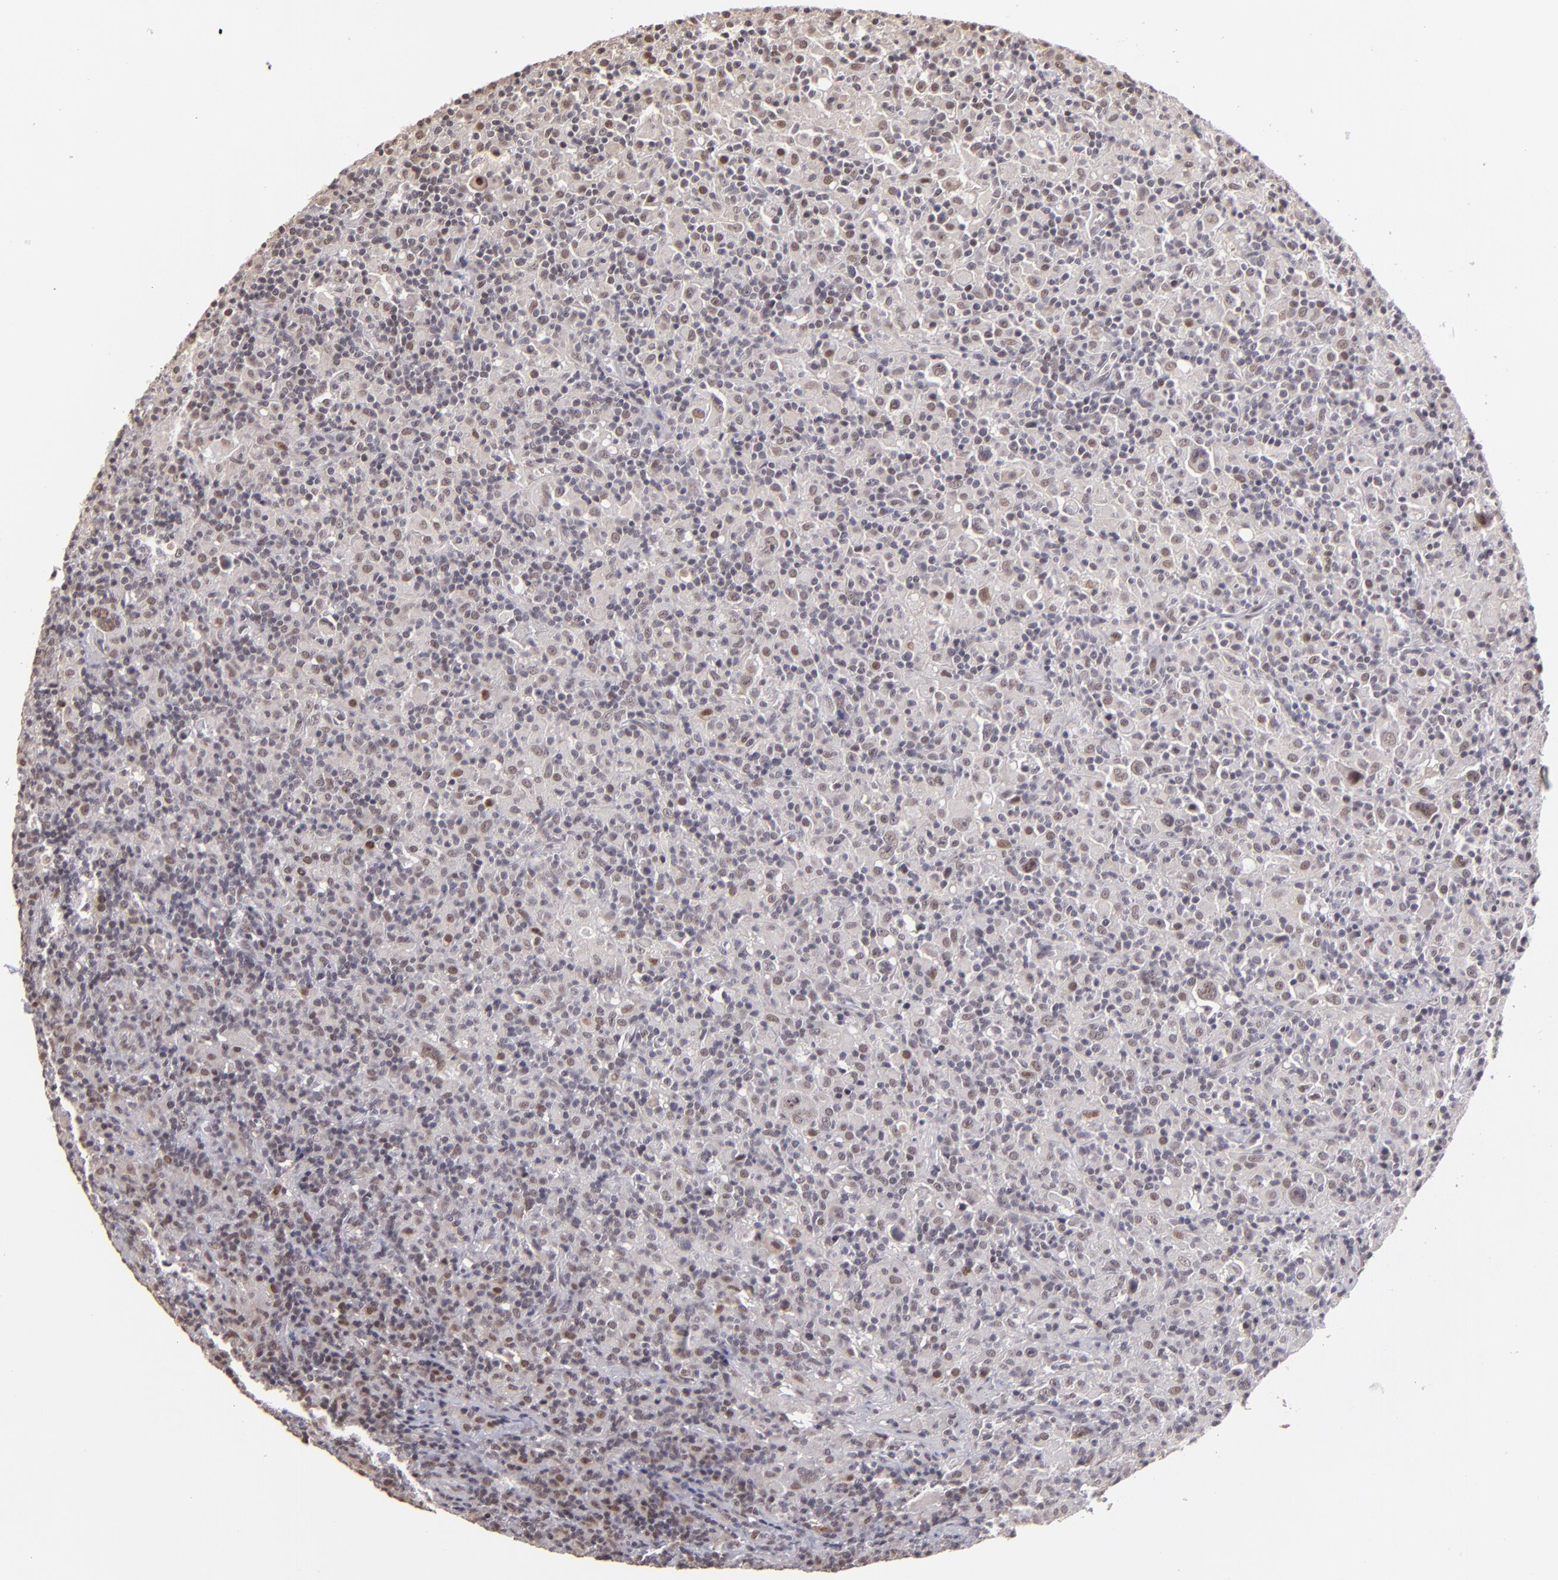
{"staining": {"intensity": "weak", "quantity": "<25%", "location": "nuclear"}, "tissue": "lymphoma", "cell_type": "Tumor cells", "image_type": "cancer", "snomed": [{"axis": "morphology", "description": "Hodgkin's disease, NOS"}, {"axis": "topography", "description": "Lymph node"}], "caption": "This is a histopathology image of IHC staining of Hodgkin's disease, which shows no expression in tumor cells.", "gene": "RARB", "patient": {"sex": "male", "age": 46}}